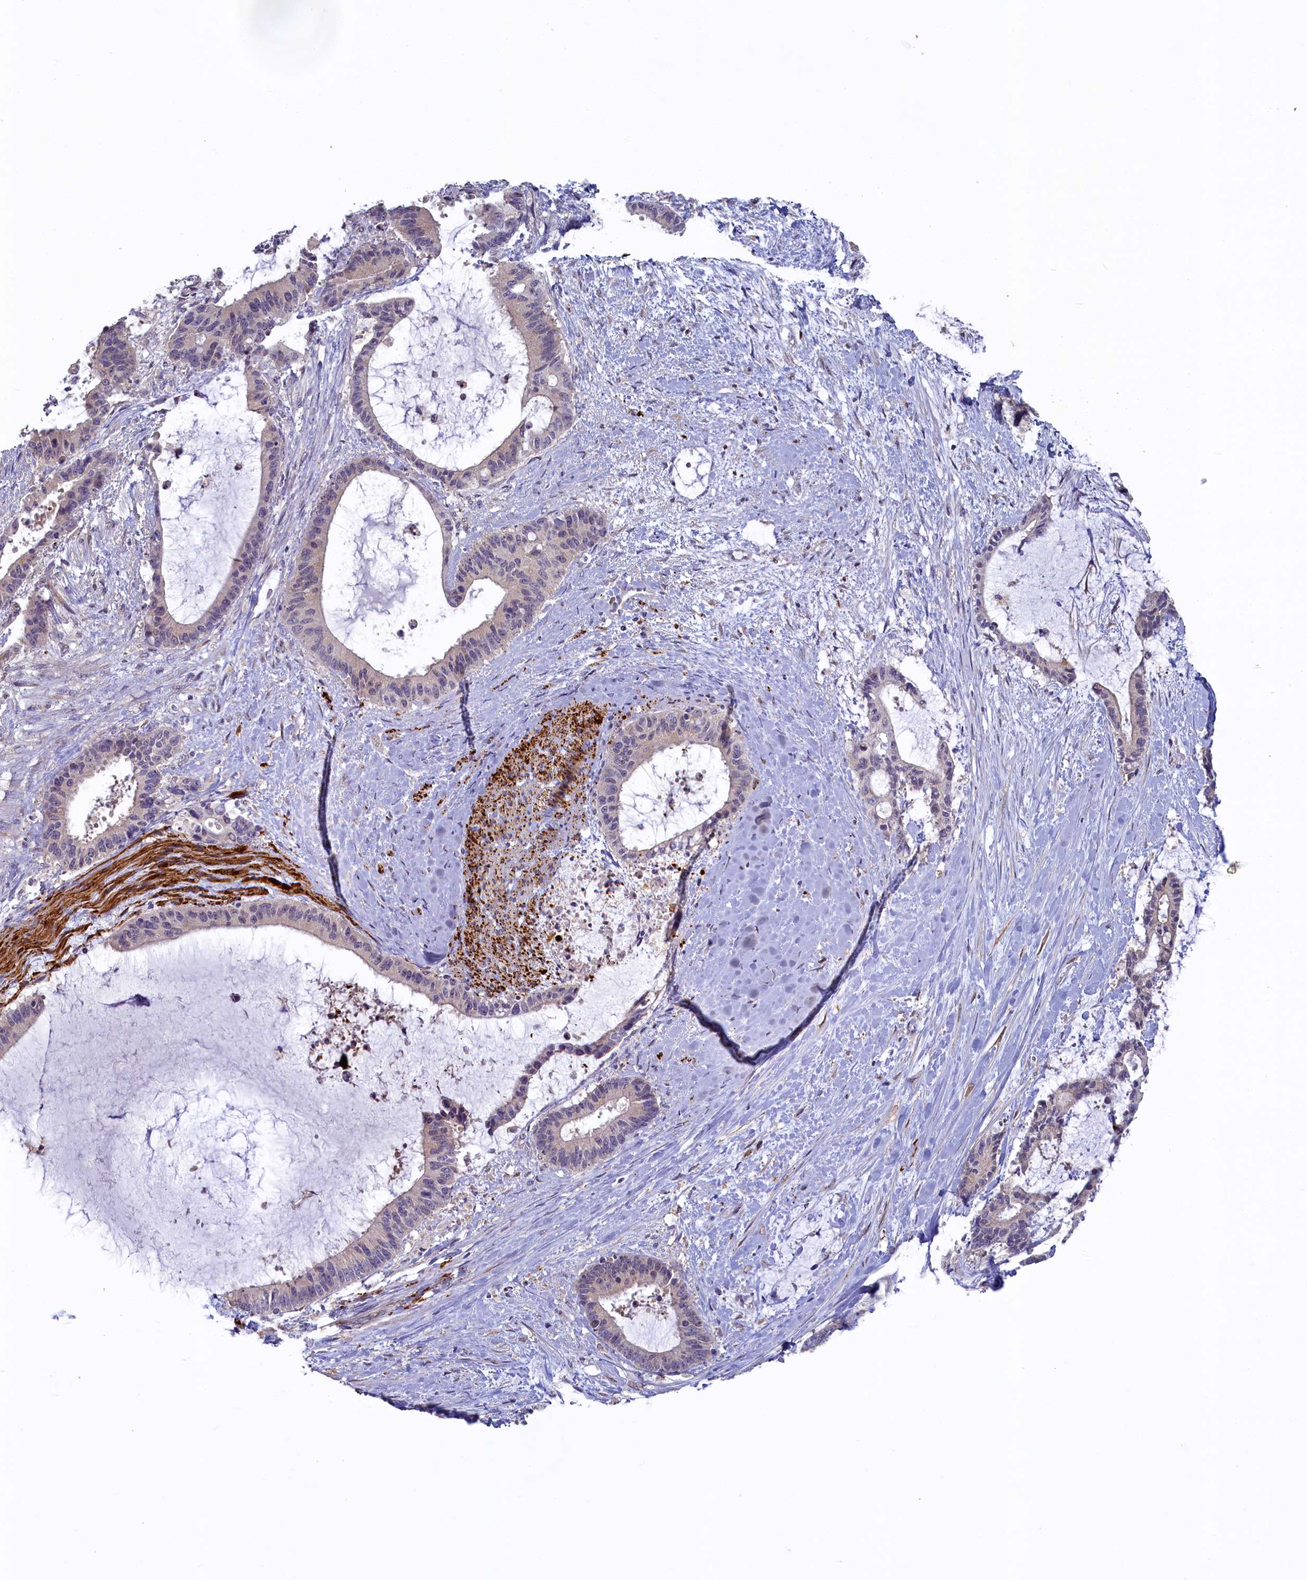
{"staining": {"intensity": "negative", "quantity": "none", "location": "none"}, "tissue": "liver cancer", "cell_type": "Tumor cells", "image_type": "cancer", "snomed": [{"axis": "morphology", "description": "Normal tissue, NOS"}, {"axis": "morphology", "description": "Cholangiocarcinoma"}, {"axis": "topography", "description": "Liver"}, {"axis": "topography", "description": "Peripheral nerve tissue"}], "caption": "High power microscopy micrograph of an immunohistochemistry (IHC) photomicrograph of liver cancer (cholangiocarcinoma), revealing no significant staining in tumor cells.", "gene": "UCHL3", "patient": {"sex": "female", "age": 73}}